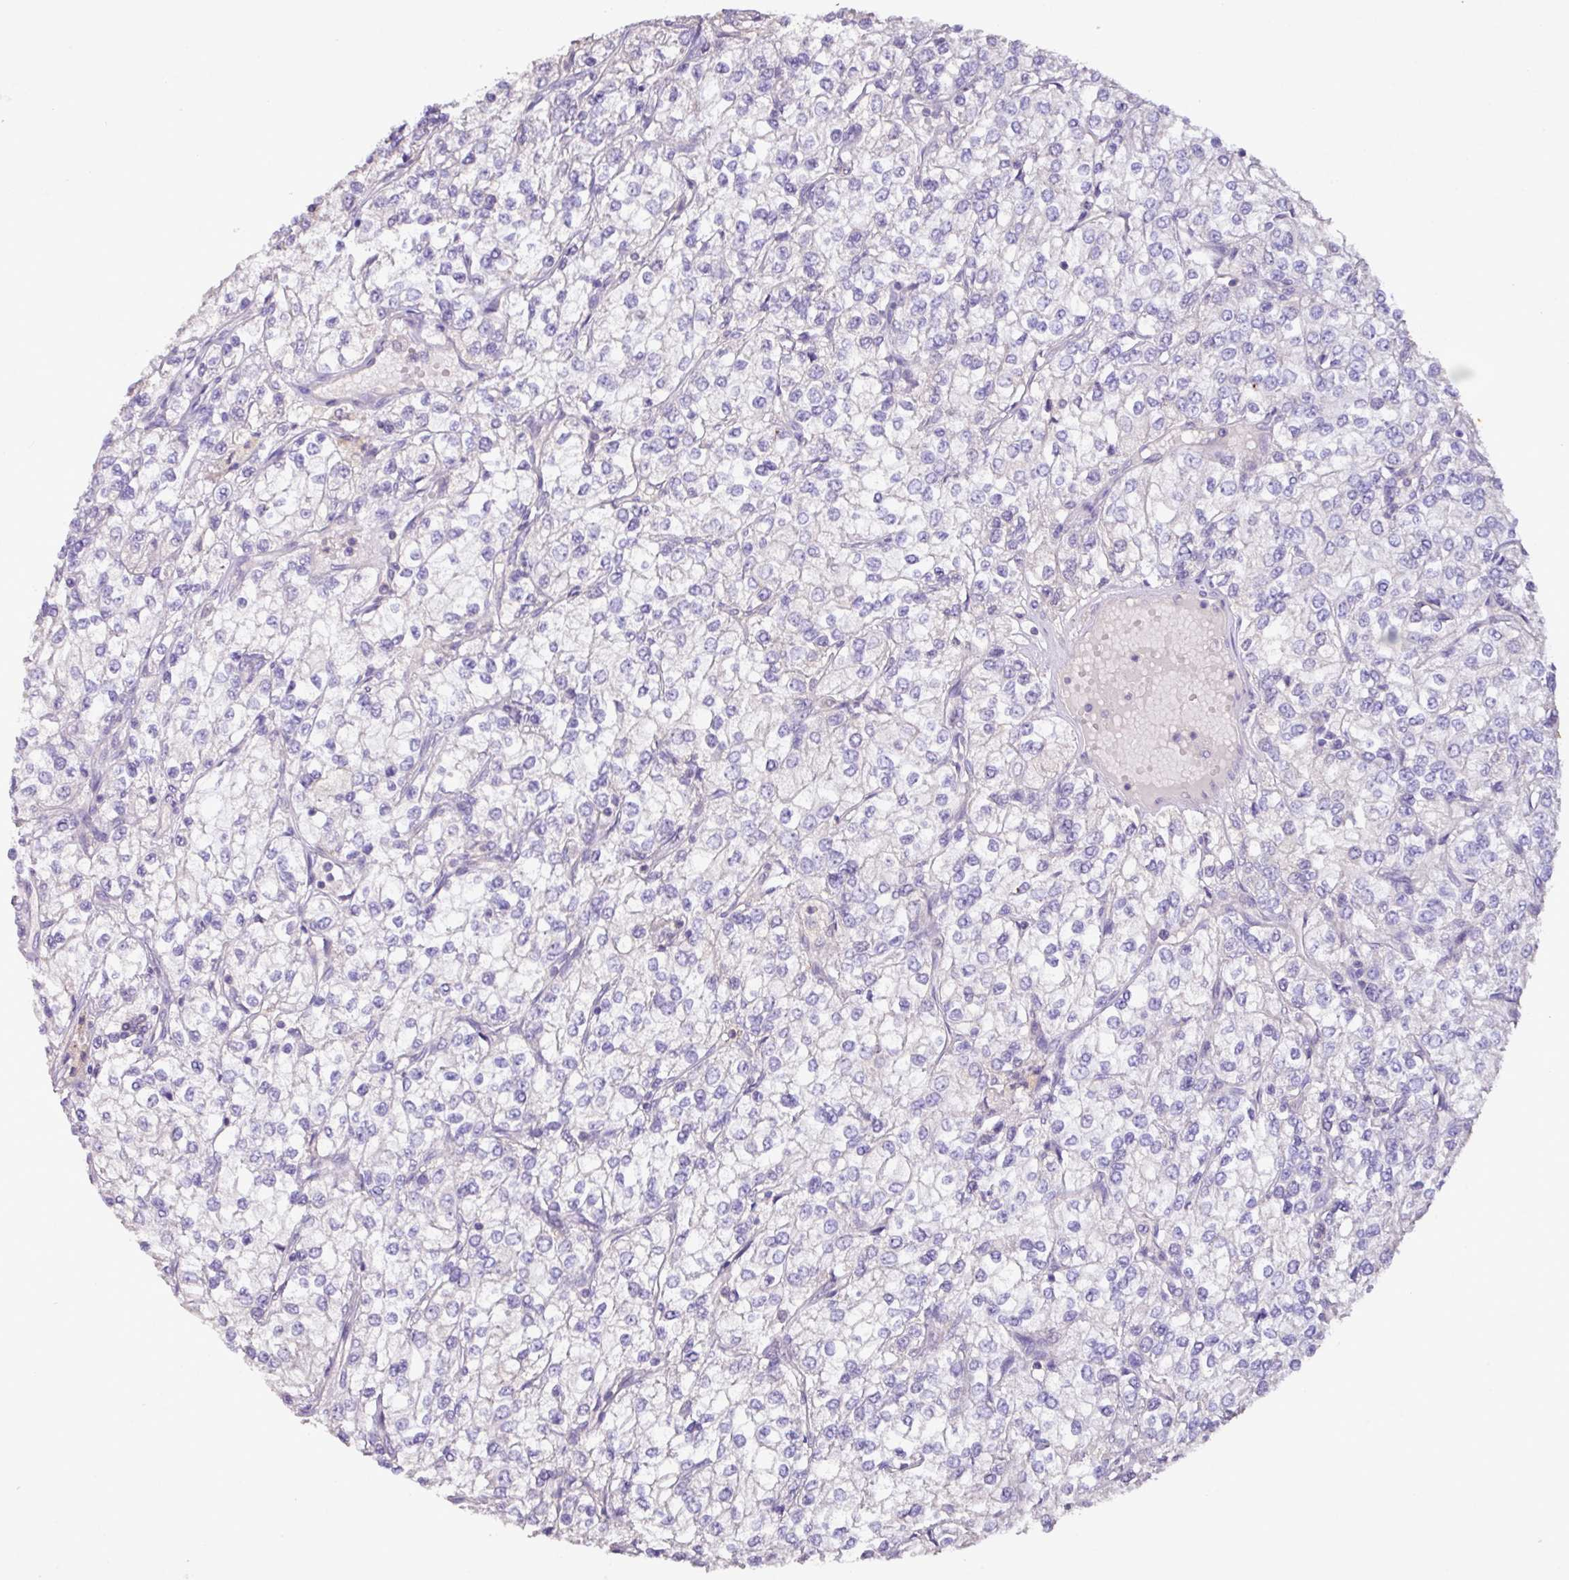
{"staining": {"intensity": "negative", "quantity": "none", "location": "none"}, "tissue": "renal cancer", "cell_type": "Tumor cells", "image_type": "cancer", "snomed": [{"axis": "morphology", "description": "Adenocarcinoma, NOS"}, {"axis": "topography", "description": "Kidney"}], "caption": "Tumor cells are negative for protein expression in human renal cancer. (Stains: DAB (3,3'-diaminobenzidine) IHC with hematoxylin counter stain, Microscopy: brightfield microscopy at high magnification).", "gene": "AGR3", "patient": {"sex": "male", "age": 80}}